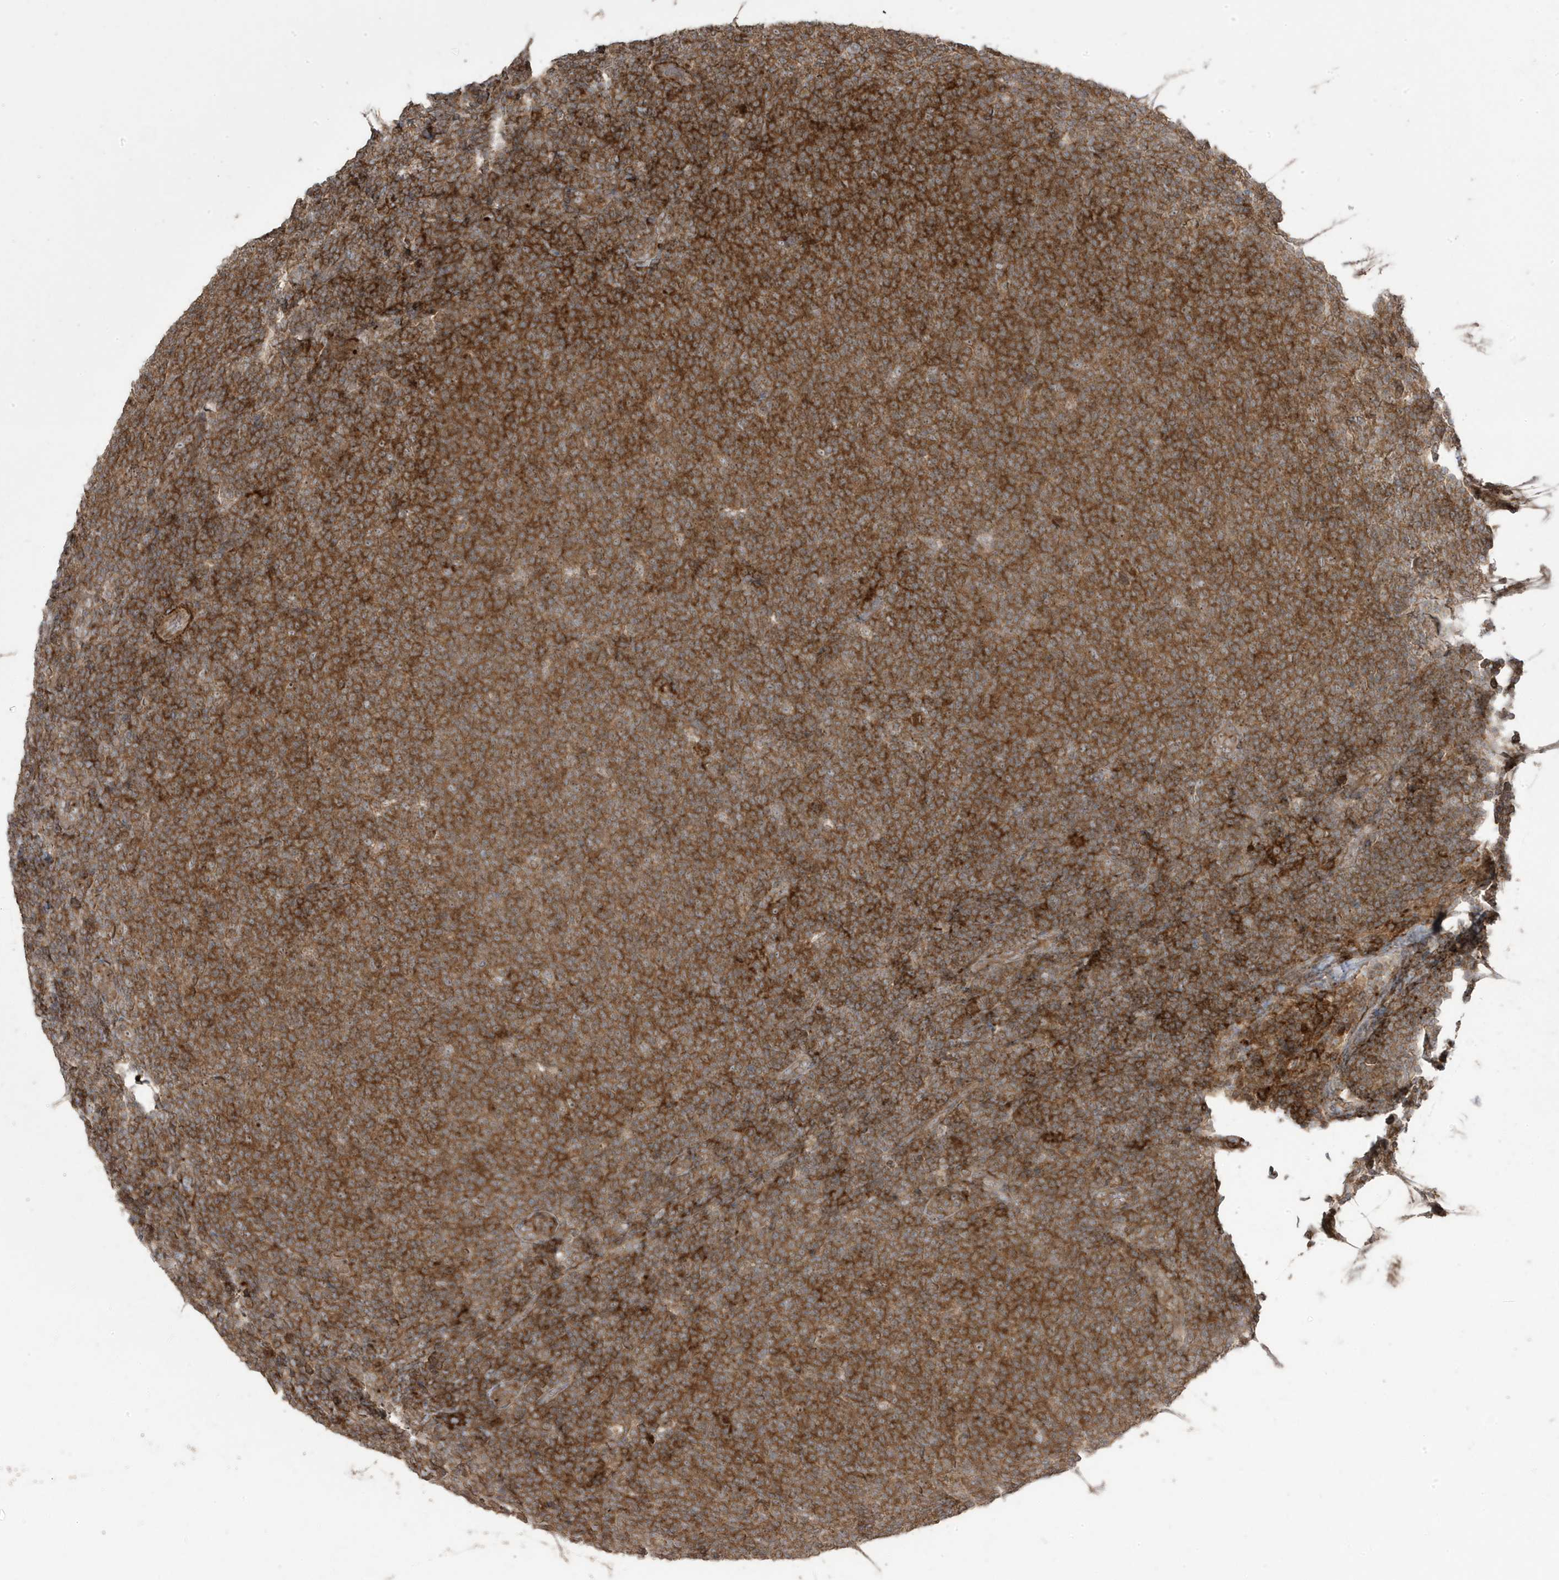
{"staining": {"intensity": "moderate", "quantity": ">75%", "location": "cytoplasmic/membranous"}, "tissue": "lymphoma", "cell_type": "Tumor cells", "image_type": "cancer", "snomed": [{"axis": "morphology", "description": "Malignant lymphoma, non-Hodgkin's type, Low grade"}, {"axis": "topography", "description": "Lymph node"}], "caption": "DAB (3,3'-diaminobenzidine) immunohistochemical staining of human malignant lymphoma, non-Hodgkin's type (low-grade) displays moderate cytoplasmic/membranous protein positivity in about >75% of tumor cells. The staining is performed using DAB brown chromogen to label protein expression. The nuclei are counter-stained blue using hematoxylin.", "gene": "CETN3", "patient": {"sex": "male", "age": 66}}